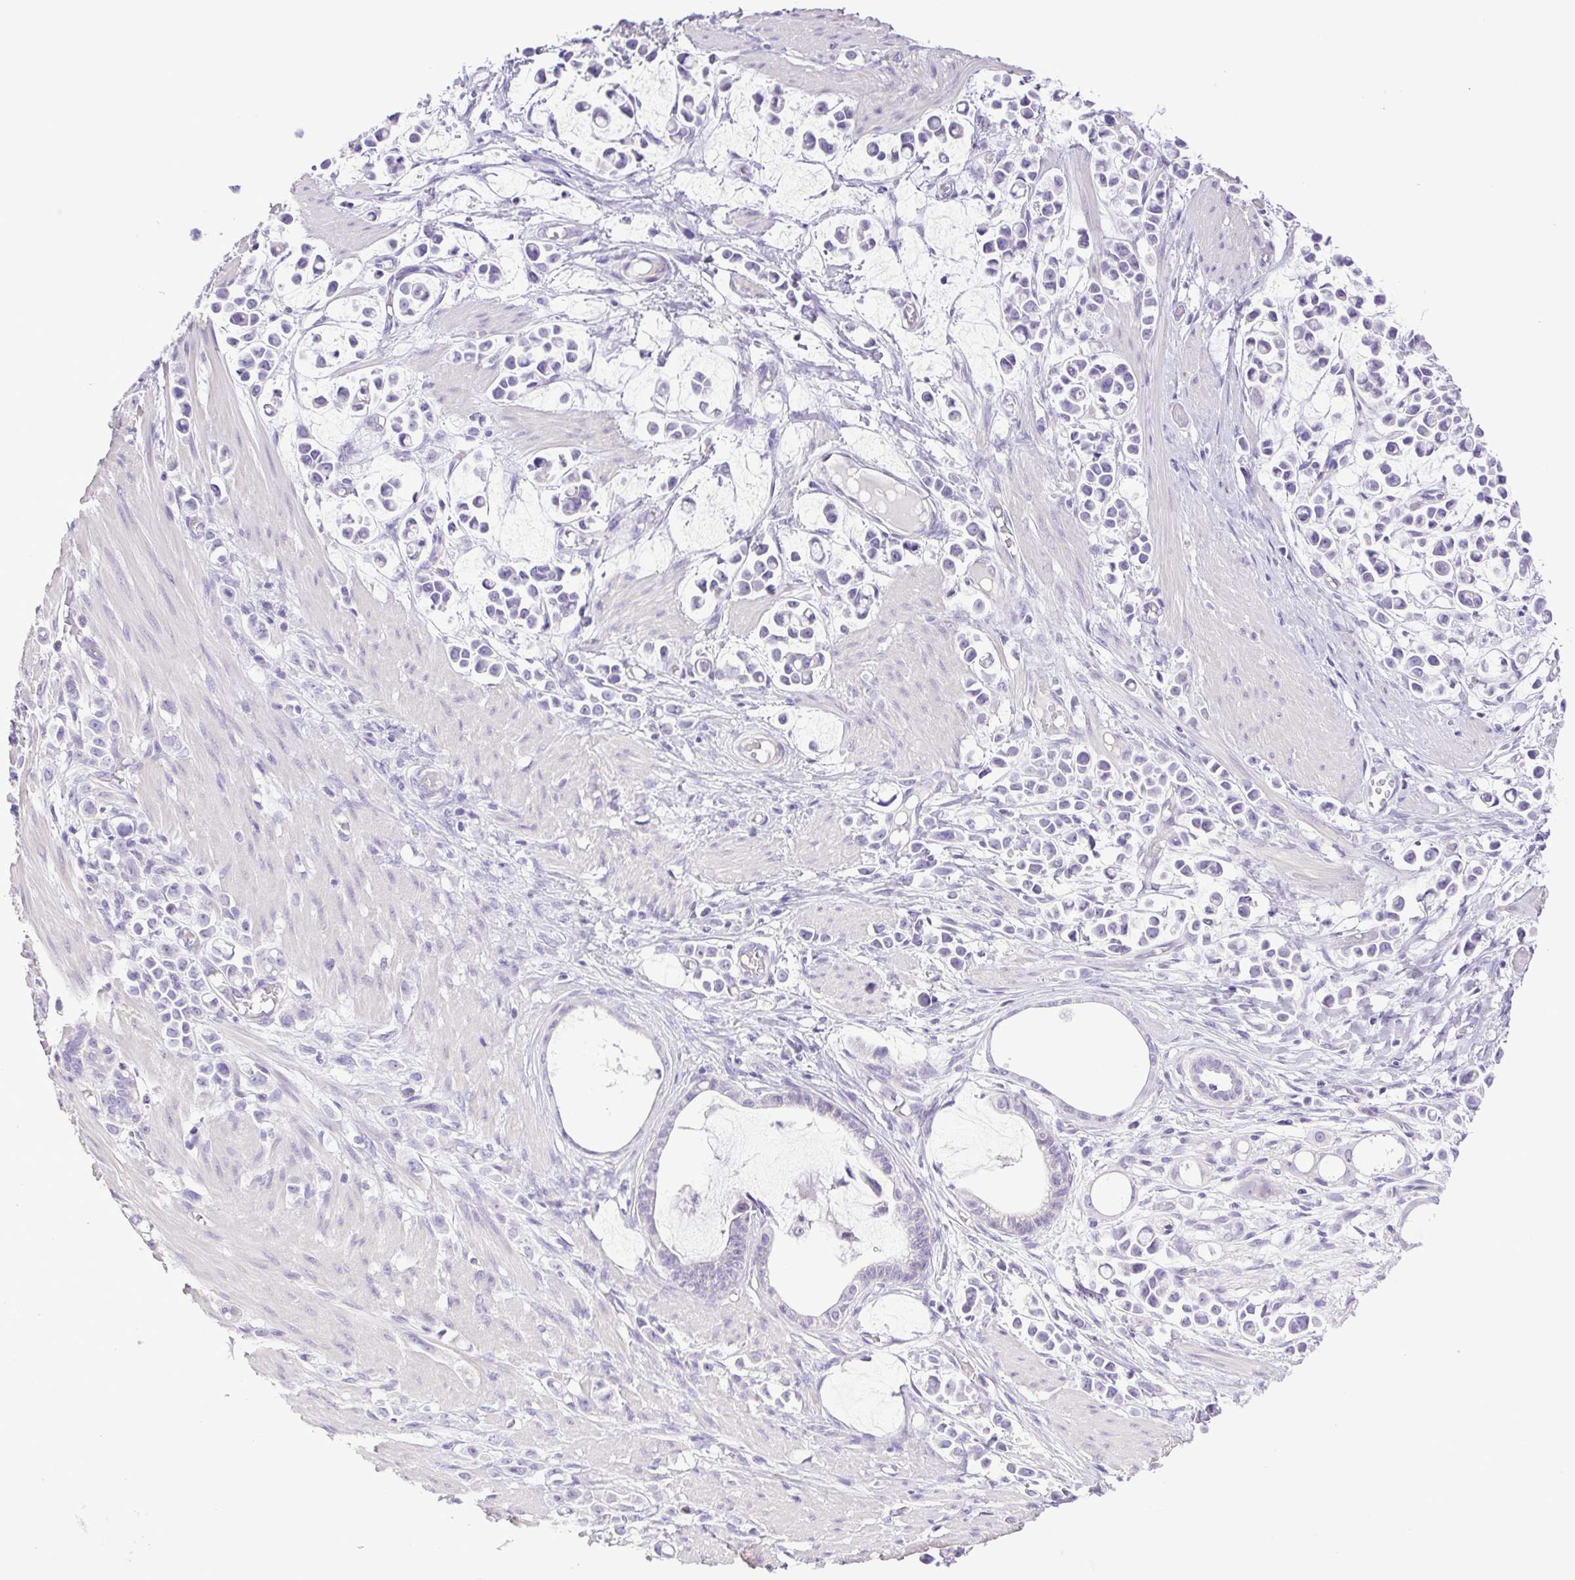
{"staining": {"intensity": "negative", "quantity": "none", "location": "none"}, "tissue": "stomach cancer", "cell_type": "Tumor cells", "image_type": "cancer", "snomed": [{"axis": "morphology", "description": "Adenocarcinoma, NOS"}, {"axis": "topography", "description": "Stomach"}], "caption": "Human stomach adenocarcinoma stained for a protein using immunohistochemistry reveals no expression in tumor cells.", "gene": "CDSN", "patient": {"sex": "male", "age": 82}}